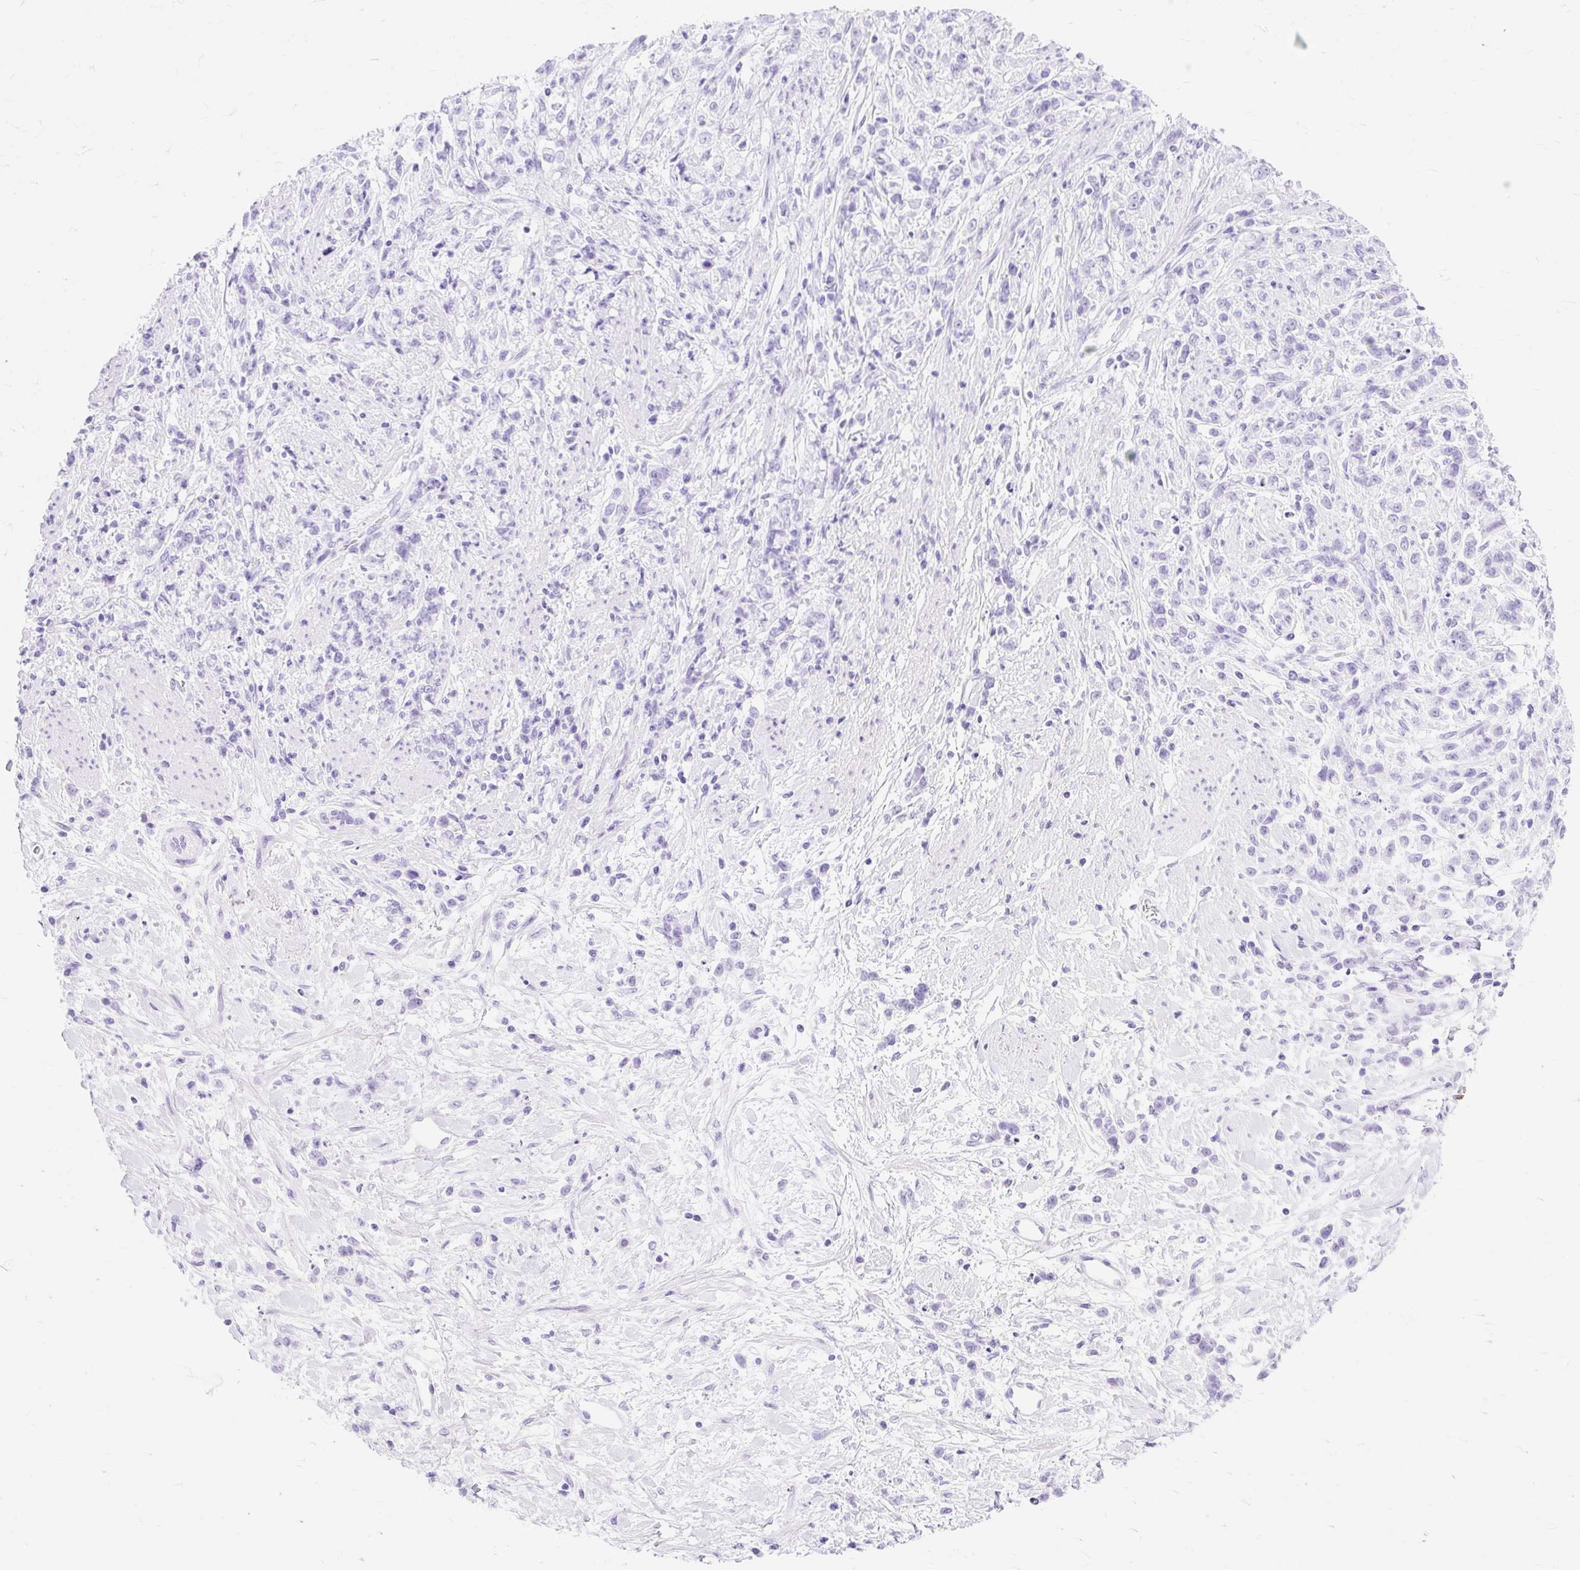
{"staining": {"intensity": "negative", "quantity": "none", "location": "none"}, "tissue": "stomach cancer", "cell_type": "Tumor cells", "image_type": "cancer", "snomed": [{"axis": "morphology", "description": "Adenocarcinoma, NOS"}, {"axis": "topography", "description": "Stomach"}], "caption": "This is an immunohistochemistry image of stomach cancer. There is no expression in tumor cells.", "gene": "MBP", "patient": {"sex": "female", "age": 60}}